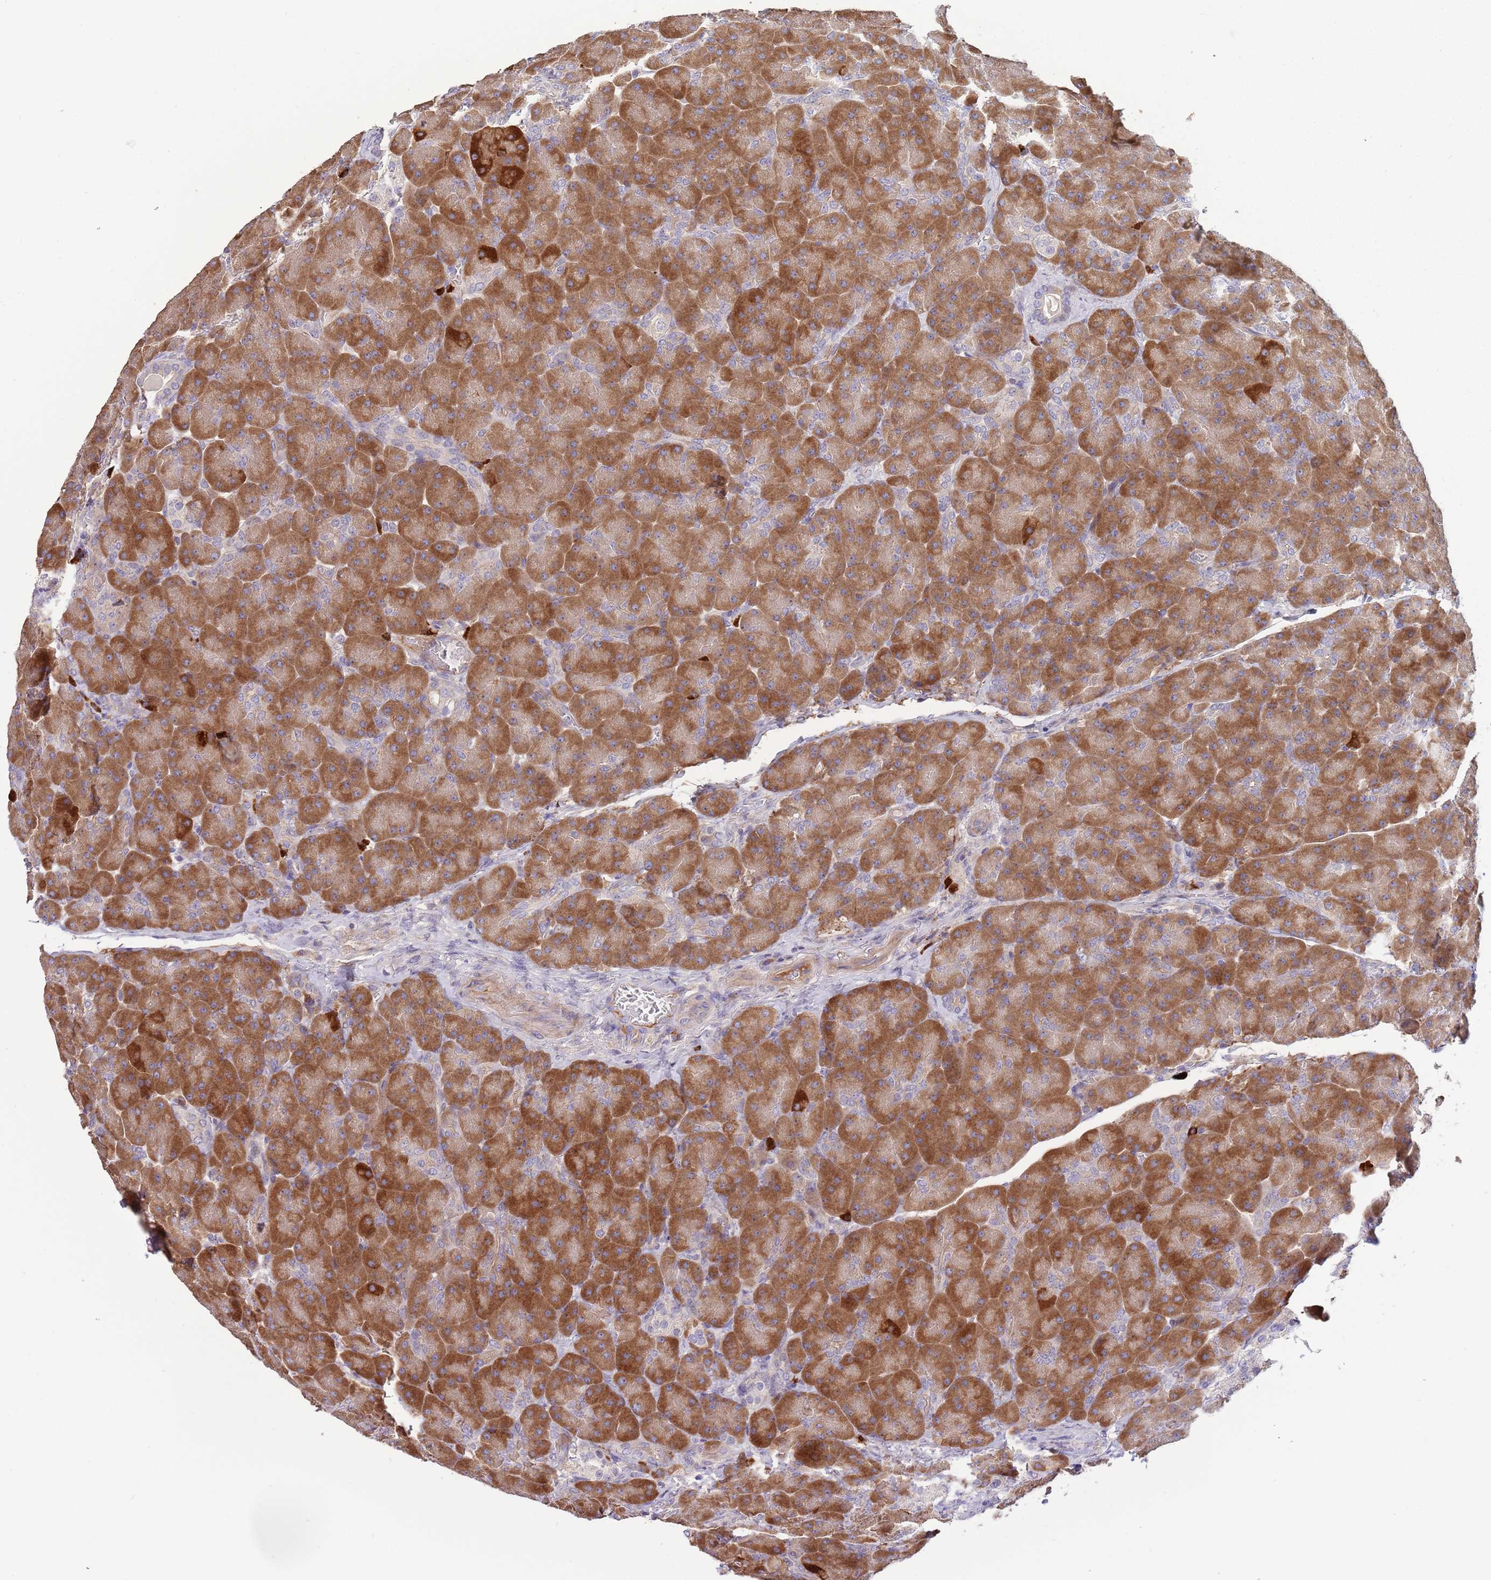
{"staining": {"intensity": "moderate", "quantity": ">75%", "location": "cytoplasmic/membranous"}, "tissue": "pancreas", "cell_type": "Exocrine glandular cells", "image_type": "normal", "snomed": [{"axis": "morphology", "description": "Normal tissue, NOS"}, {"axis": "topography", "description": "Pancreas"}], "caption": "Moderate cytoplasmic/membranous staining is present in about >75% of exocrine glandular cells in unremarkable pancreas.", "gene": "SUSD1", "patient": {"sex": "male", "age": 66}}